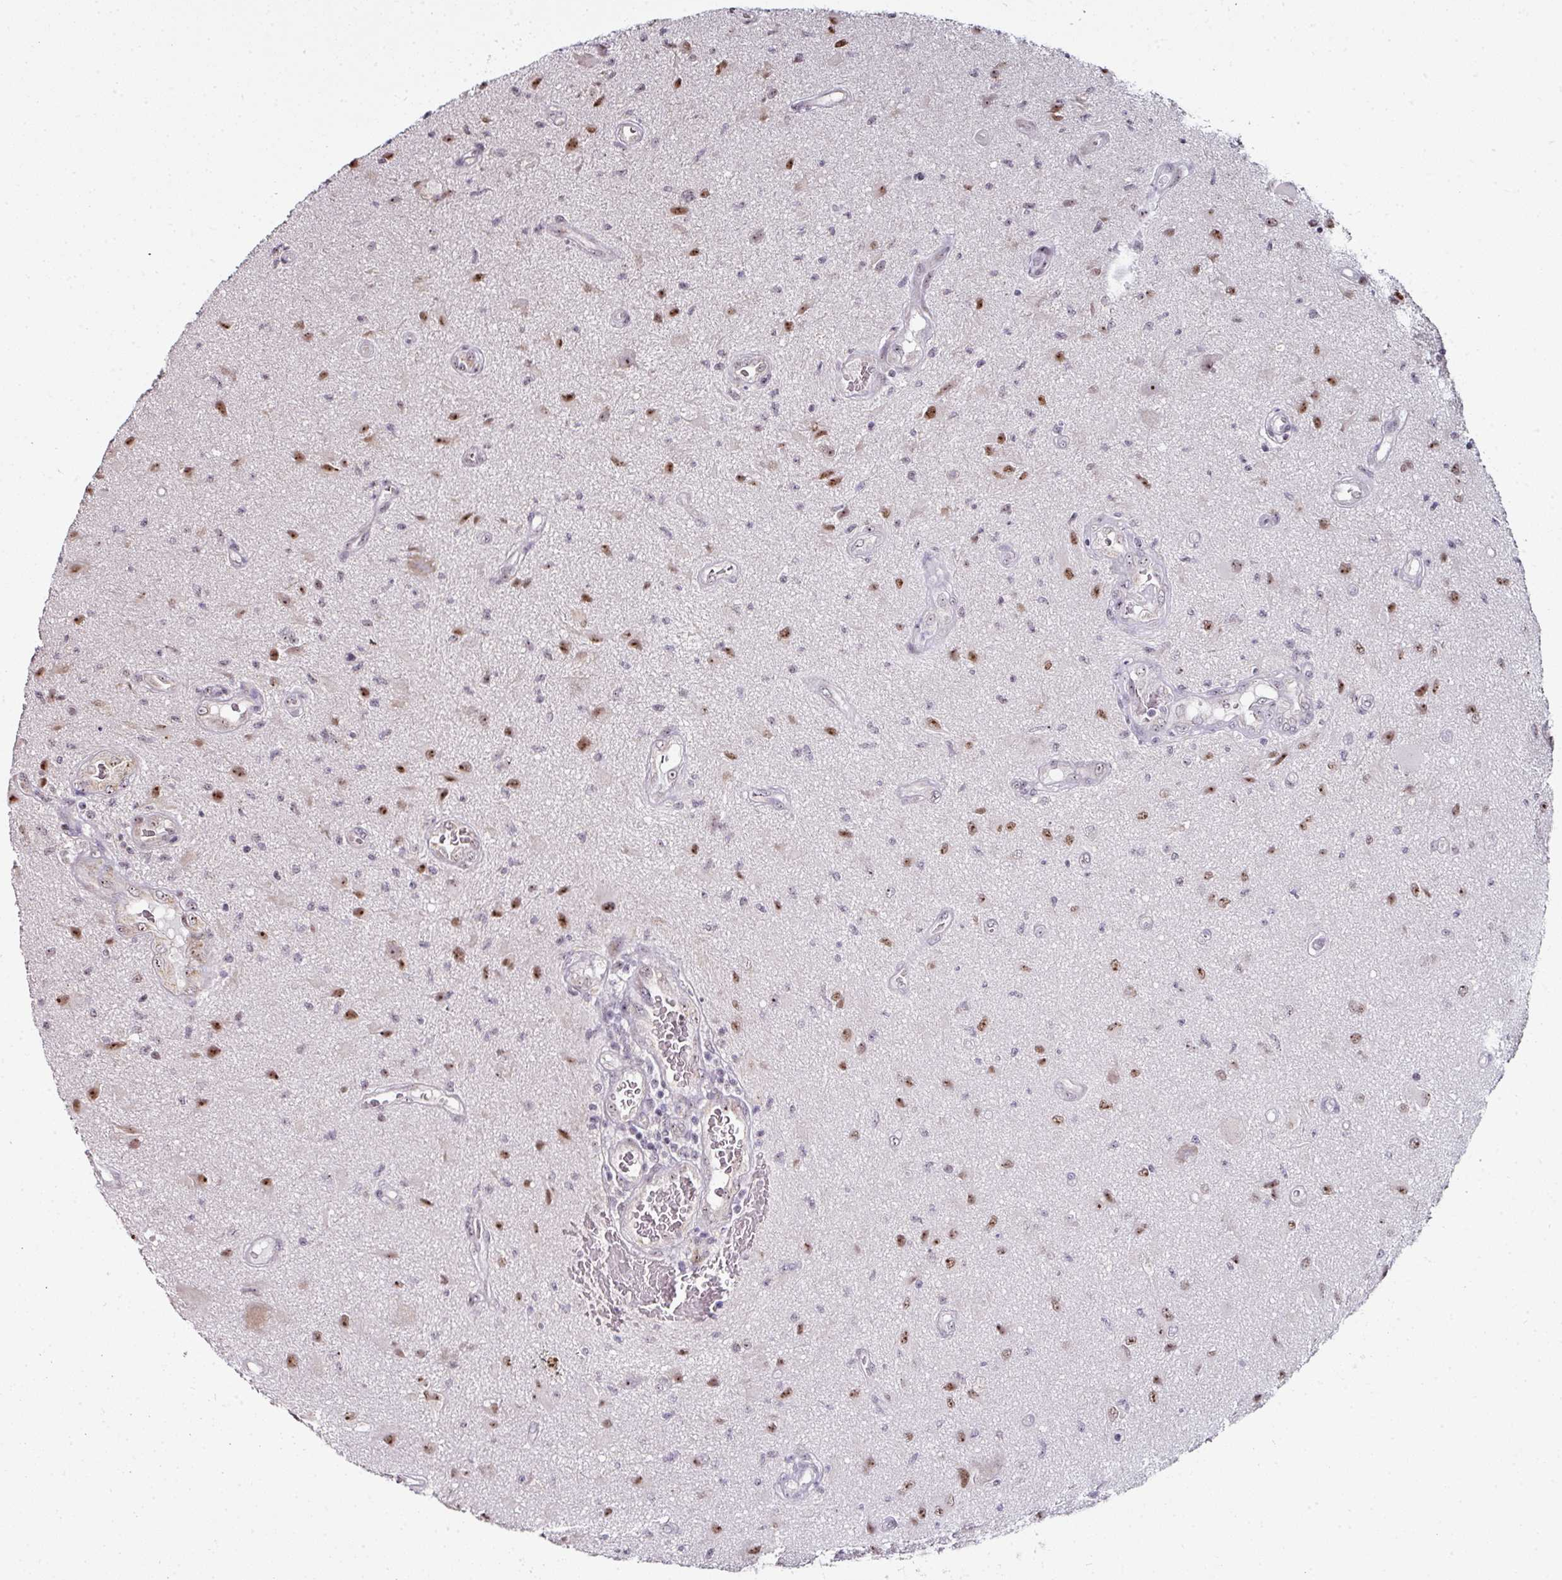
{"staining": {"intensity": "moderate", "quantity": ">75%", "location": "nuclear"}, "tissue": "glioma", "cell_type": "Tumor cells", "image_type": "cancer", "snomed": [{"axis": "morphology", "description": "Glioma, malignant, High grade"}, {"axis": "topography", "description": "Brain"}], "caption": "DAB immunohistochemical staining of glioma exhibits moderate nuclear protein positivity in about >75% of tumor cells.", "gene": "NACC2", "patient": {"sex": "male", "age": 67}}